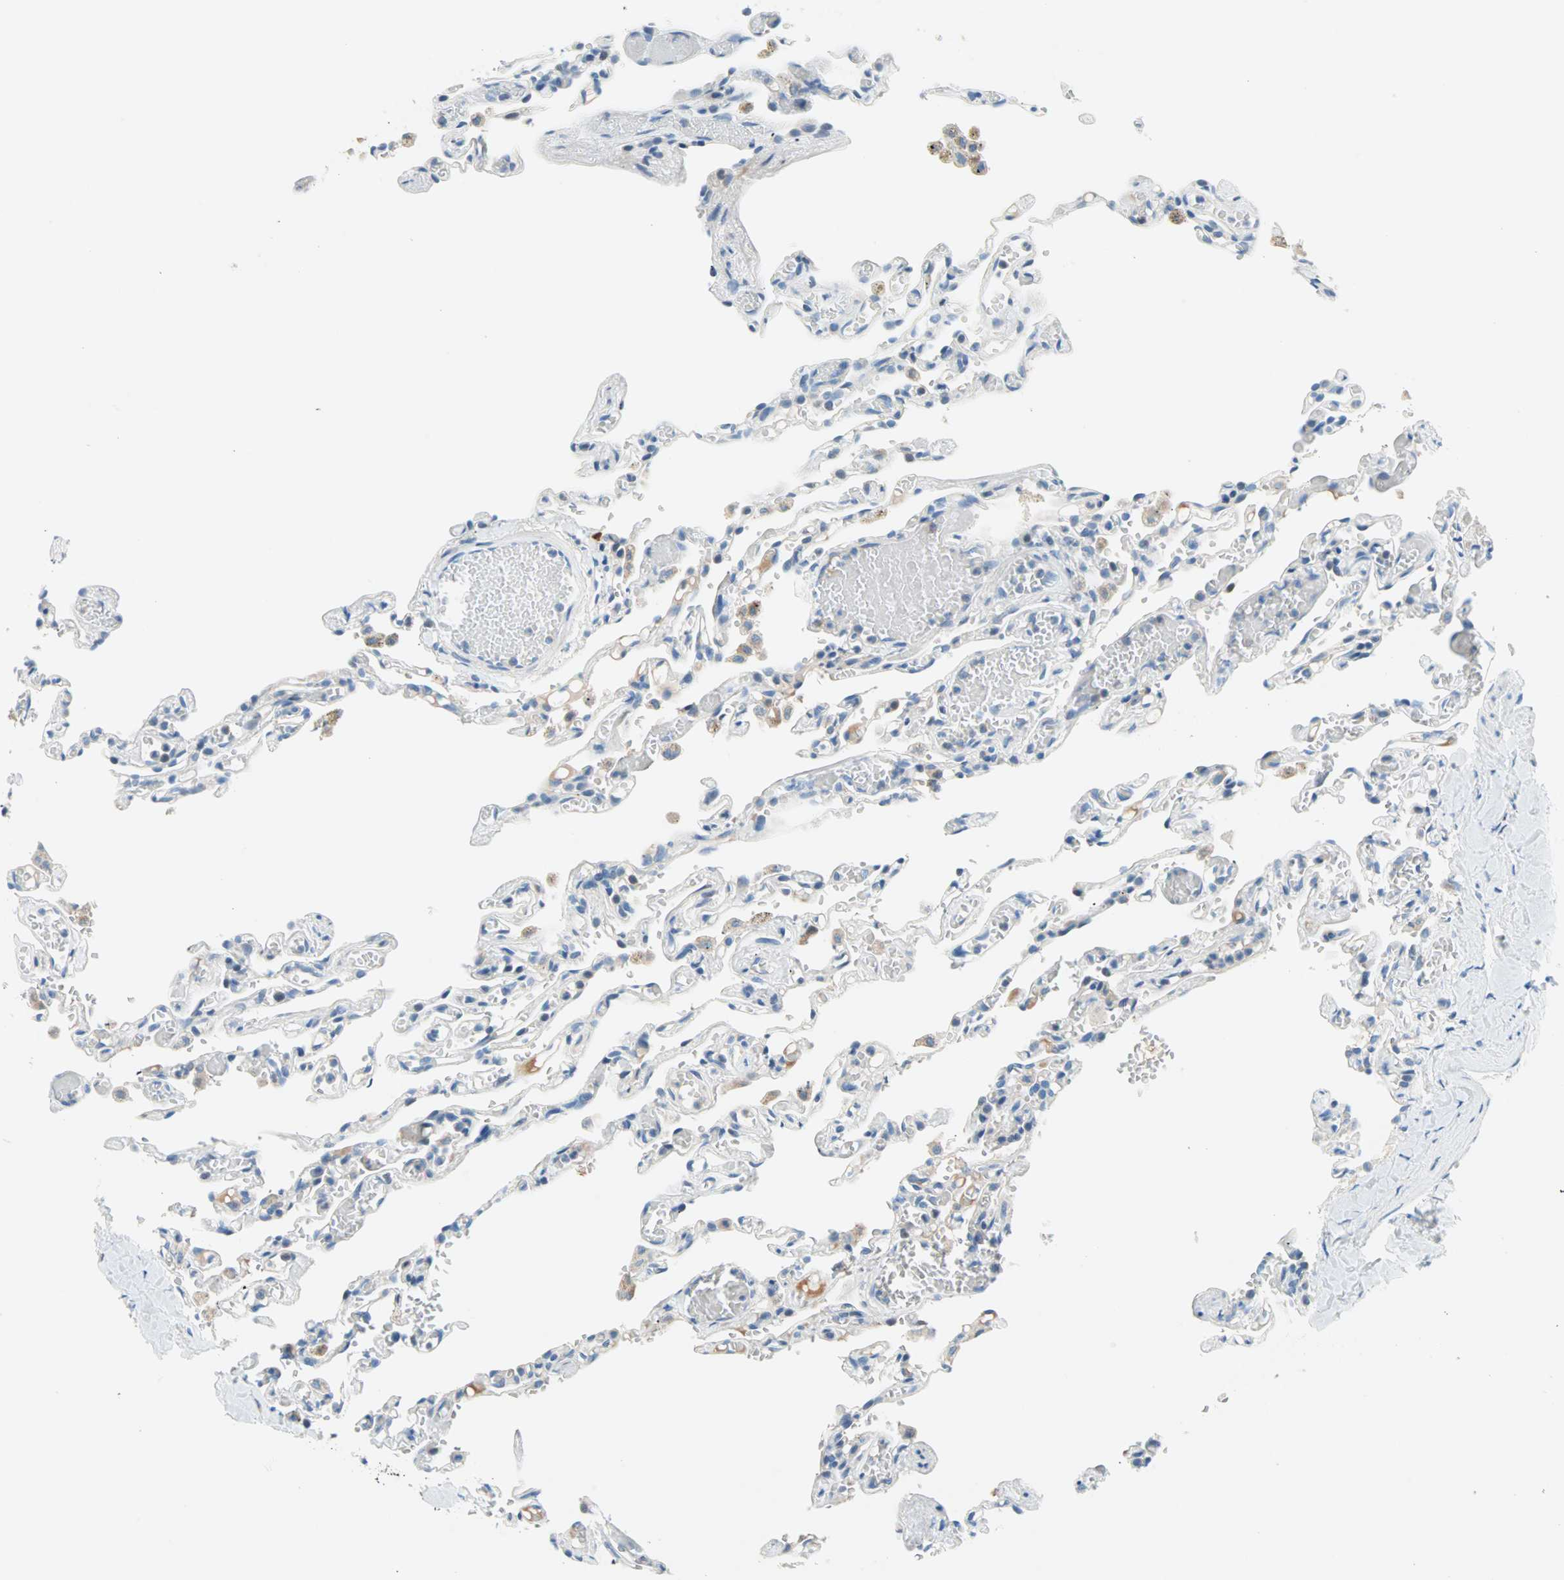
{"staining": {"intensity": "negative", "quantity": "none", "location": "none"}, "tissue": "lung", "cell_type": "Alveolar cells", "image_type": "normal", "snomed": [{"axis": "morphology", "description": "Normal tissue, NOS"}, {"axis": "topography", "description": "Lung"}], "caption": "IHC micrograph of benign lung stained for a protein (brown), which demonstrates no expression in alveolar cells. Brightfield microscopy of immunohistochemistry stained with DAB (3,3'-diaminobenzidine) (brown) and hematoxylin (blue), captured at high magnification.", "gene": "TMEM163", "patient": {"sex": "male", "age": 21}}